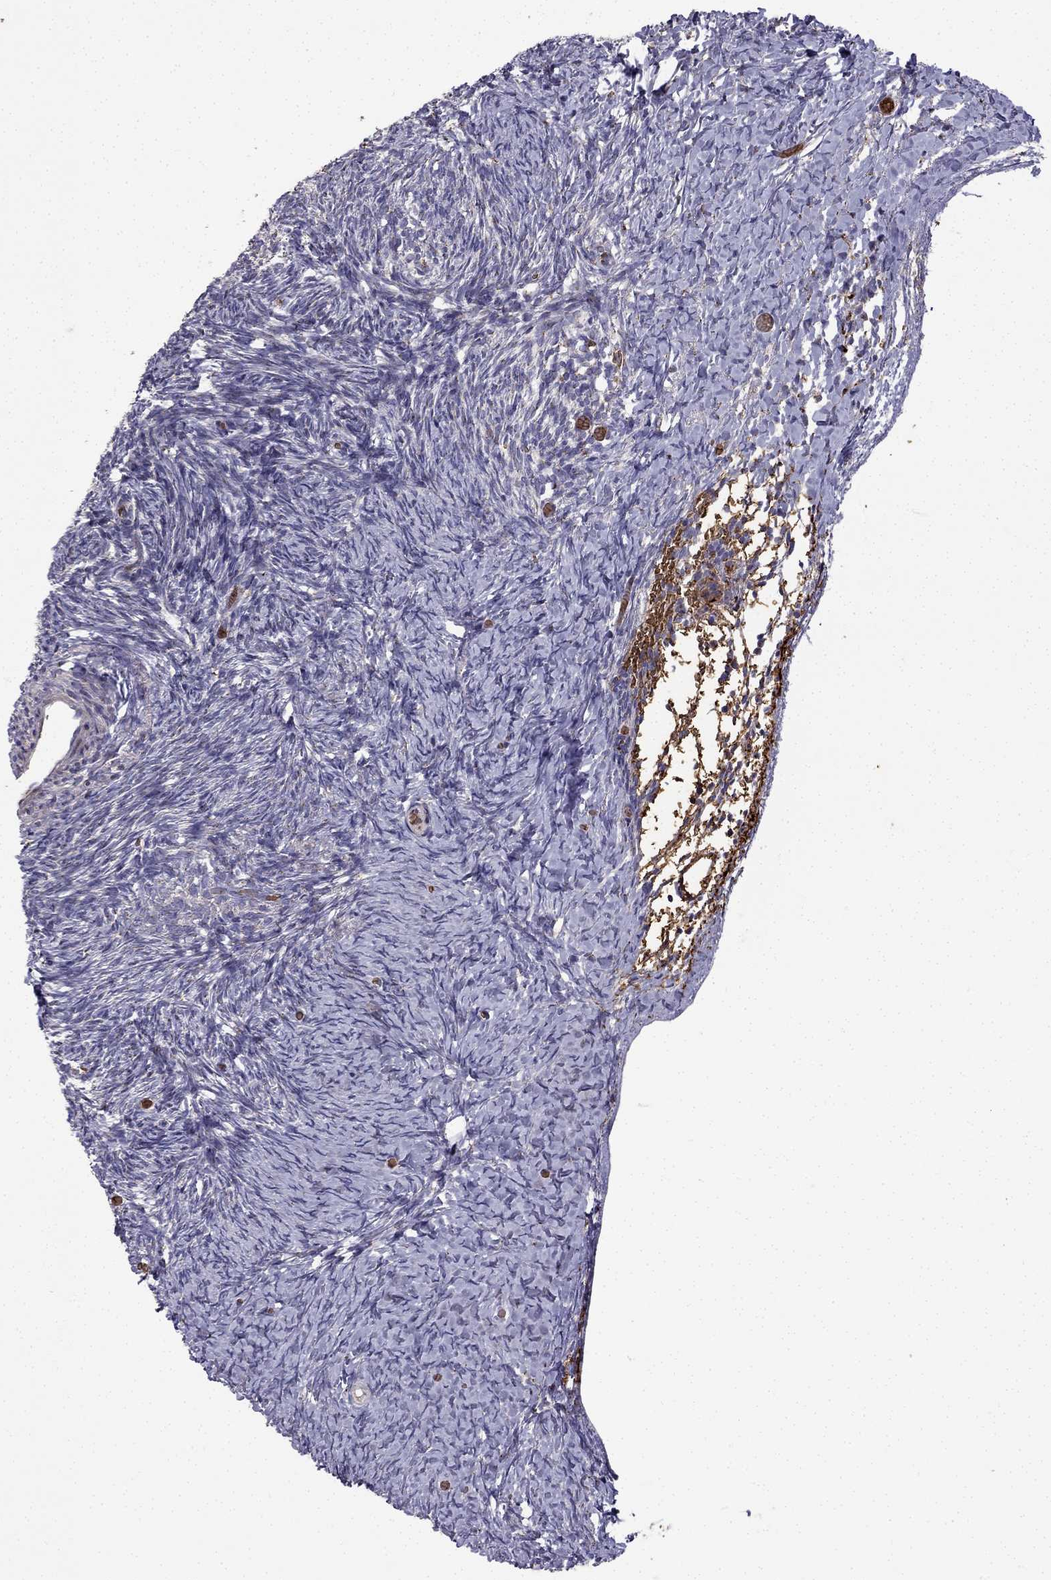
{"staining": {"intensity": "strong", "quantity": "25%-75%", "location": "cytoplasmic/membranous"}, "tissue": "ovary", "cell_type": "Follicle cells", "image_type": "normal", "snomed": [{"axis": "morphology", "description": "Normal tissue, NOS"}, {"axis": "topography", "description": "Ovary"}], "caption": "Strong cytoplasmic/membranous positivity for a protein is present in about 25%-75% of follicle cells of normal ovary using immunohistochemistry (IHC).", "gene": "B4GALT7", "patient": {"sex": "female", "age": 39}}